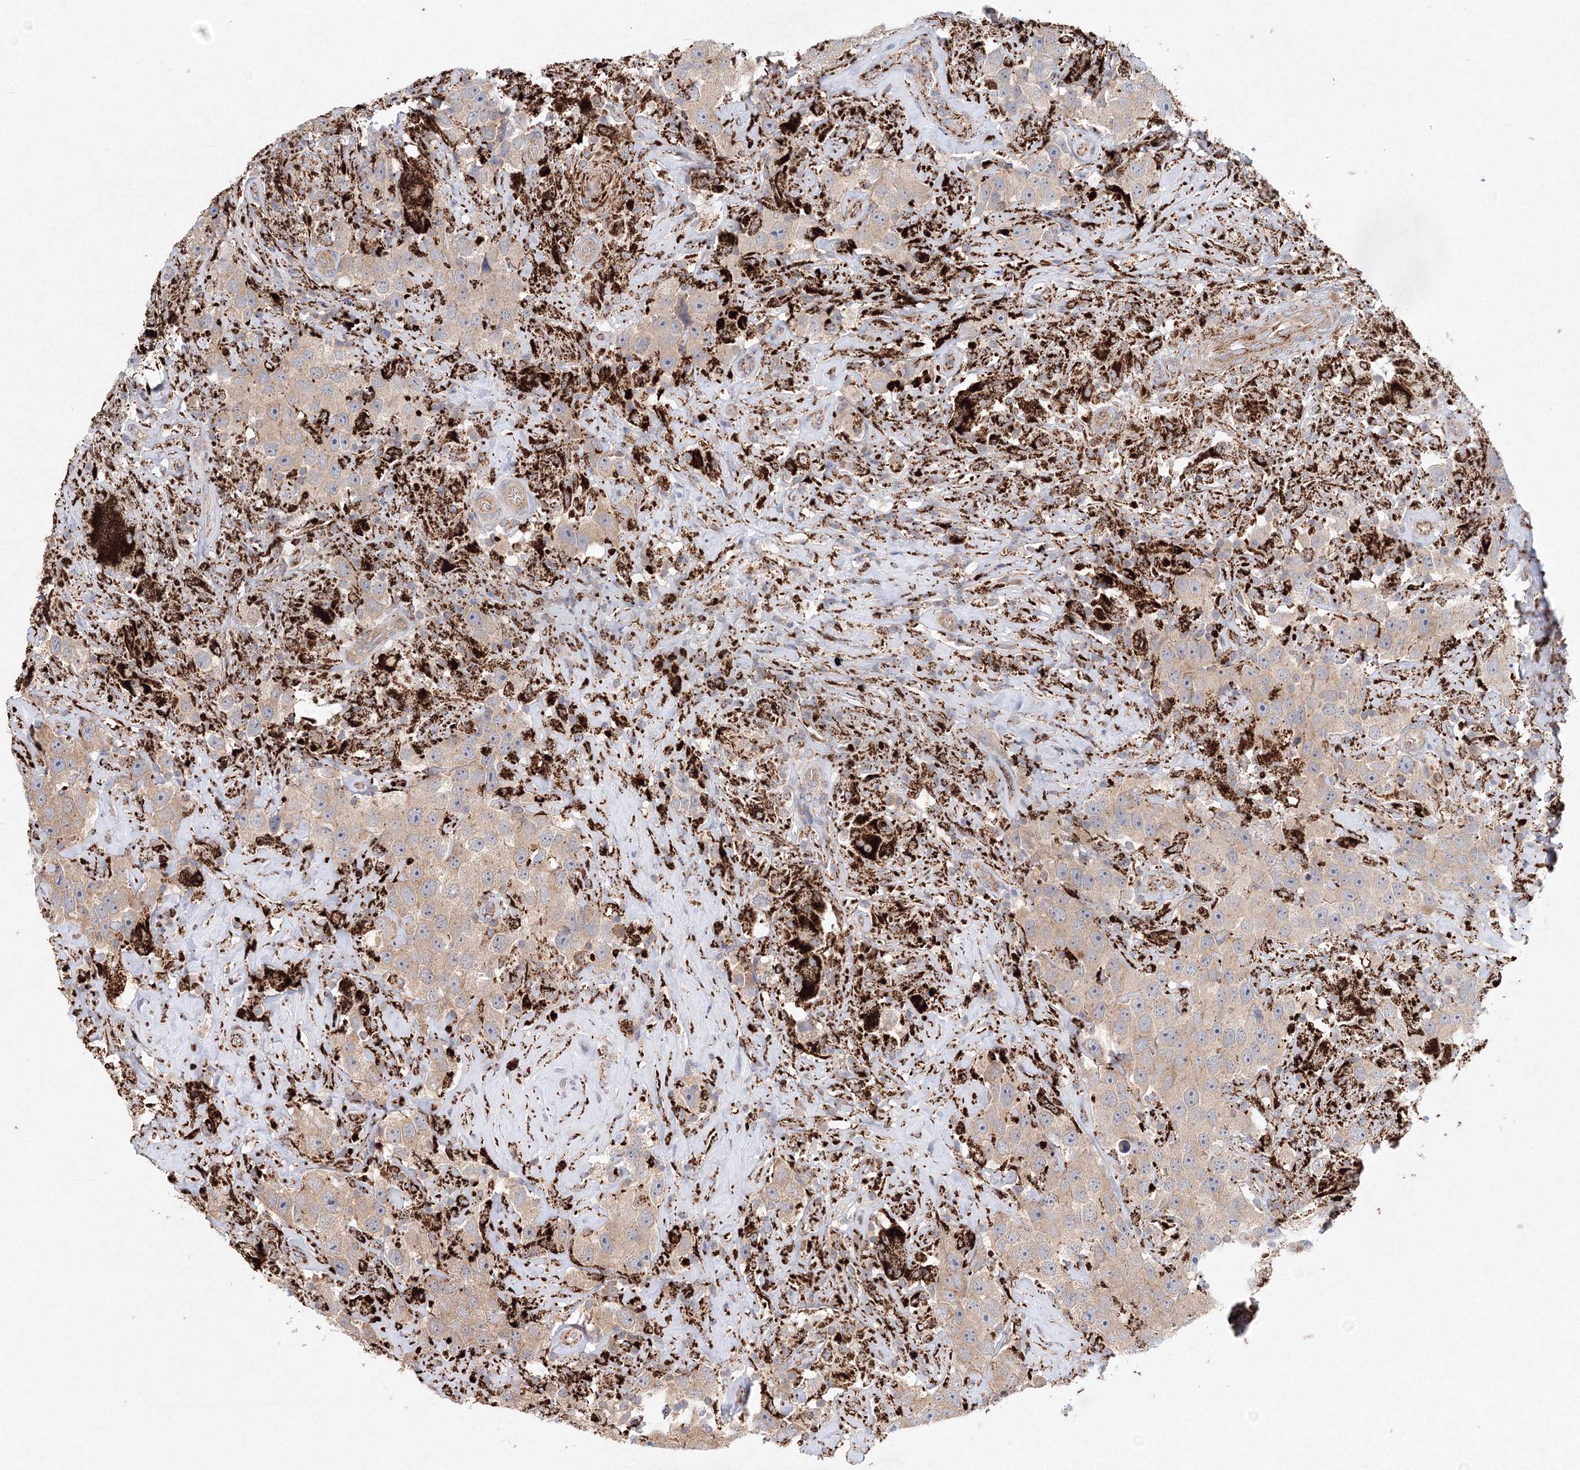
{"staining": {"intensity": "weak", "quantity": ">75%", "location": "cytoplasmic/membranous"}, "tissue": "testis cancer", "cell_type": "Tumor cells", "image_type": "cancer", "snomed": [{"axis": "morphology", "description": "Seminoma, NOS"}, {"axis": "topography", "description": "Testis"}], "caption": "Seminoma (testis) stained with immunohistochemistry (IHC) demonstrates weak cytoplasmic/membranous positivity in approximately >75% of tumor cells.", "gene": "WDR49", "patient": {"sex": "male", "age": 49}}